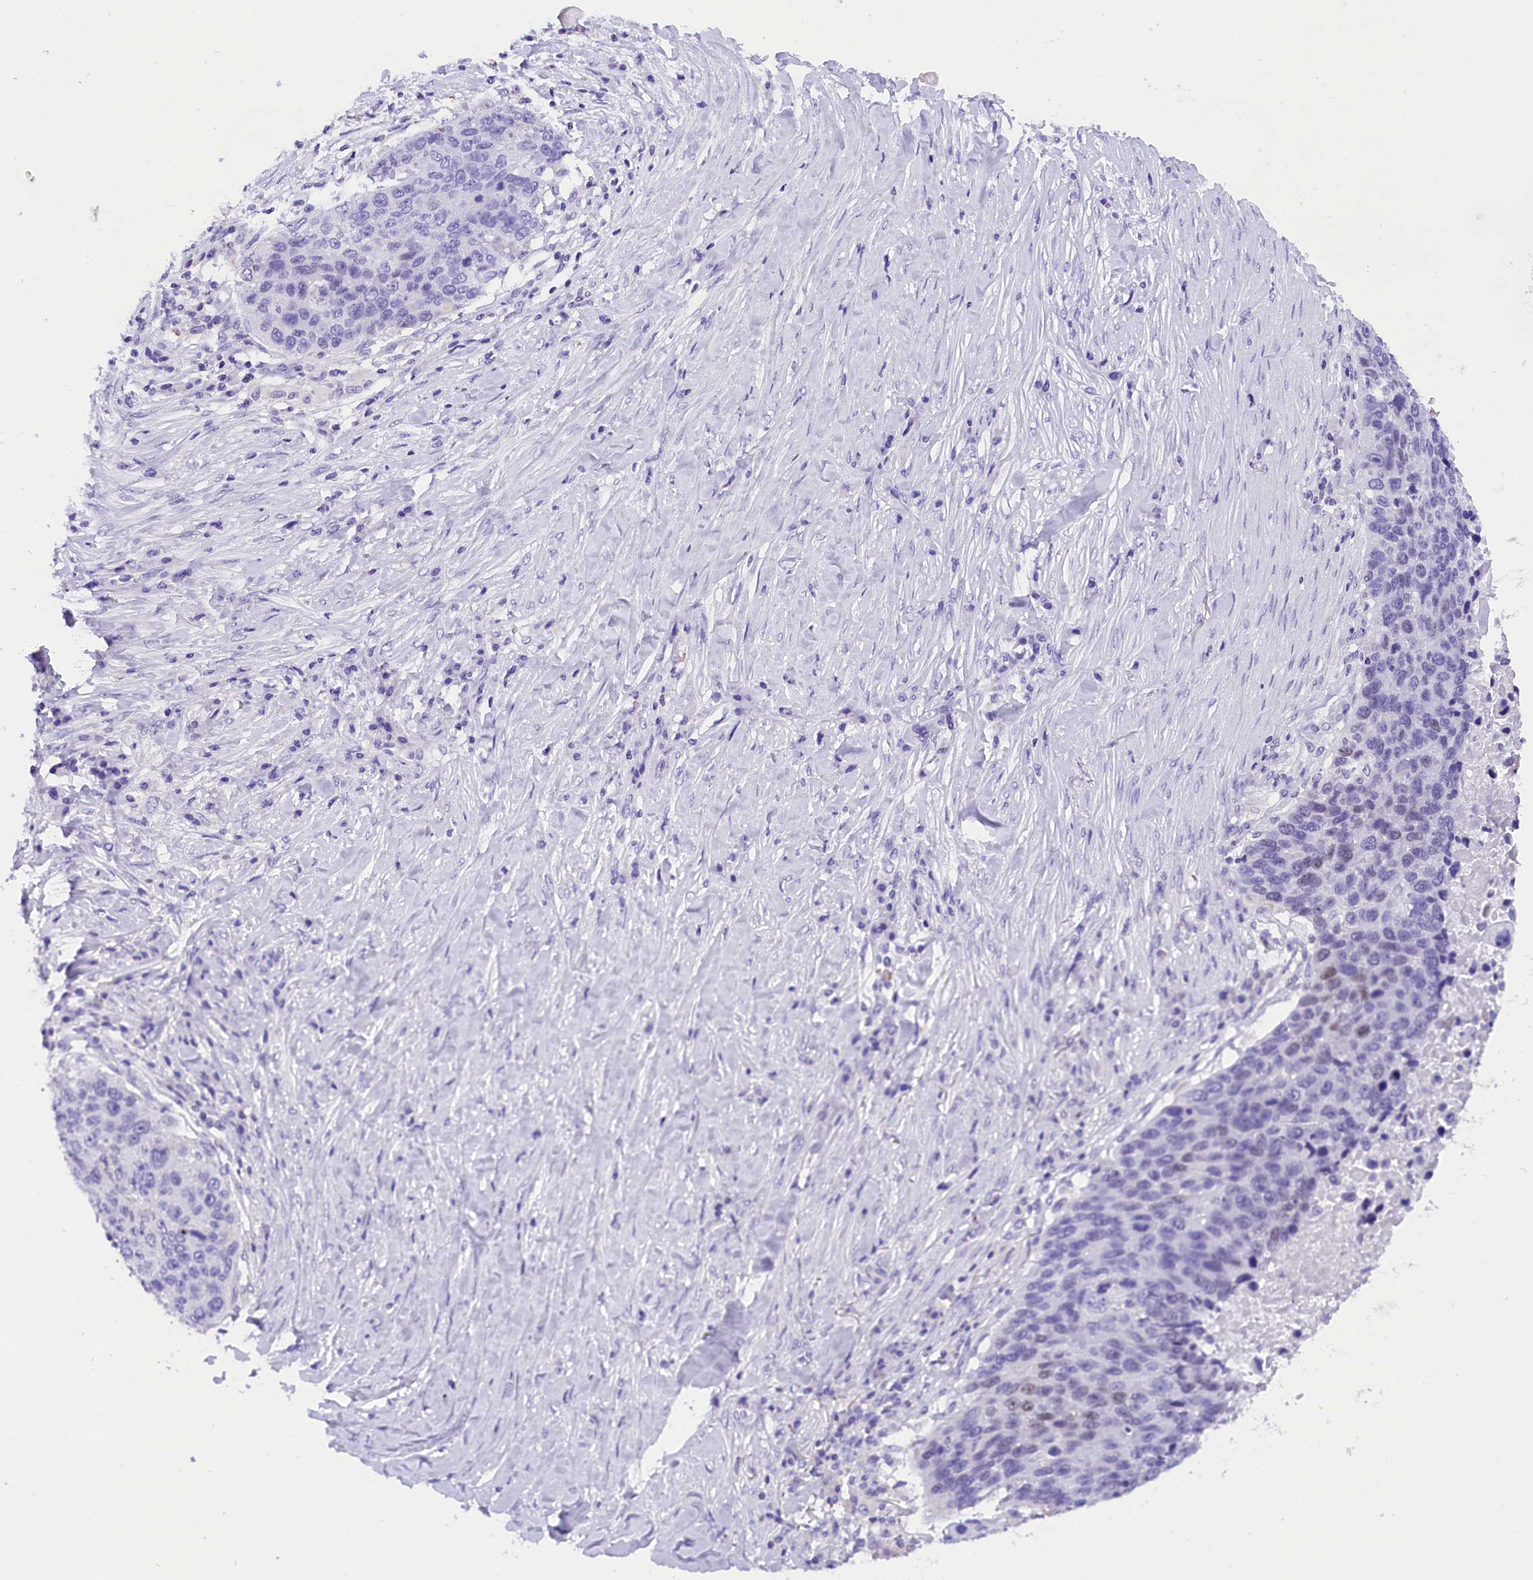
{"staining": {"intensity": "negative", "quantity": "none", "location": "none"}, "tissue": "lung cancer", "cell_type": "Tumor cells", "image_type": "cancer", "snomed": [{"axis": "morphology", "description": "Normal tissue, NOS"}, {"axis": "morphology", "description": "Squamous cell carcinoma, NOS"}, {"axis": "topography", "description": "Lymph node"}, {"axis": "topography", "description": "Lung"}], "caption": "Micrograph shows no protein staining in tumor cells of squamous cell carcinoma (lung) tissue.", "gene": "ABAT", "patient": {"sex": "male", "age": 66}}